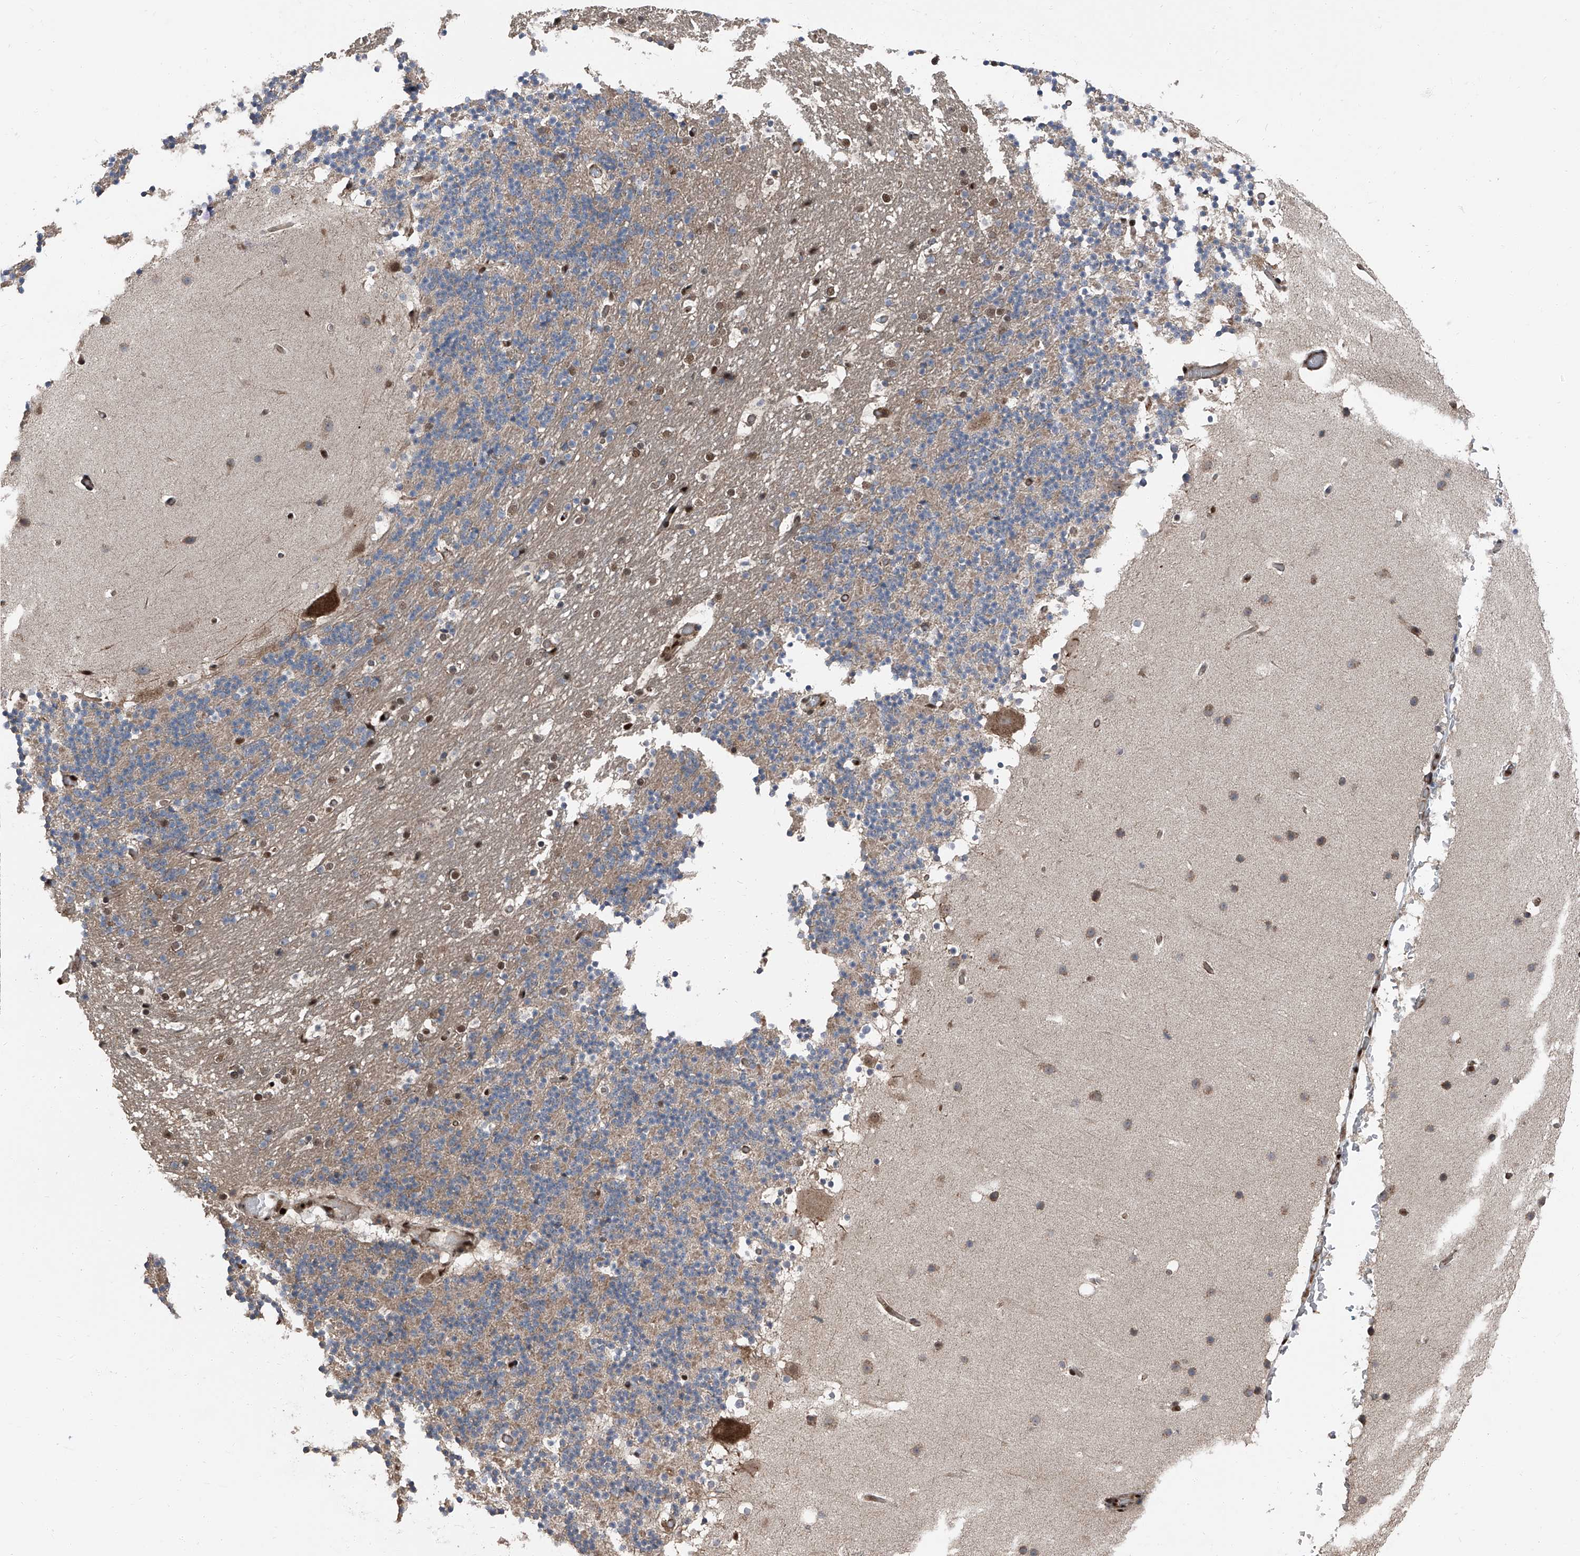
{"staining": {"intensity": "weak", "quantity": "25%-75%", "location": "cytoplasmic/membranous"}, "tissue": "cerebellum", "cell_type": "Cells in granular layer", "image_type": "normal", "snomed": [{"axis": "morphology", "description": "Normal tissue, NOS"}, {"axis": "topography", "description": "Cerebellum"}], "caption": "This photomicrograph displays immunohistochemistry (IHC) staining of unremarkable cerebellum, with low weak cytoplasmic/membranous staining in approximately 25%-75% of cells in granular layer.", "gene": "FKBP5", "patient": {"sex": "male", "age": 57}}